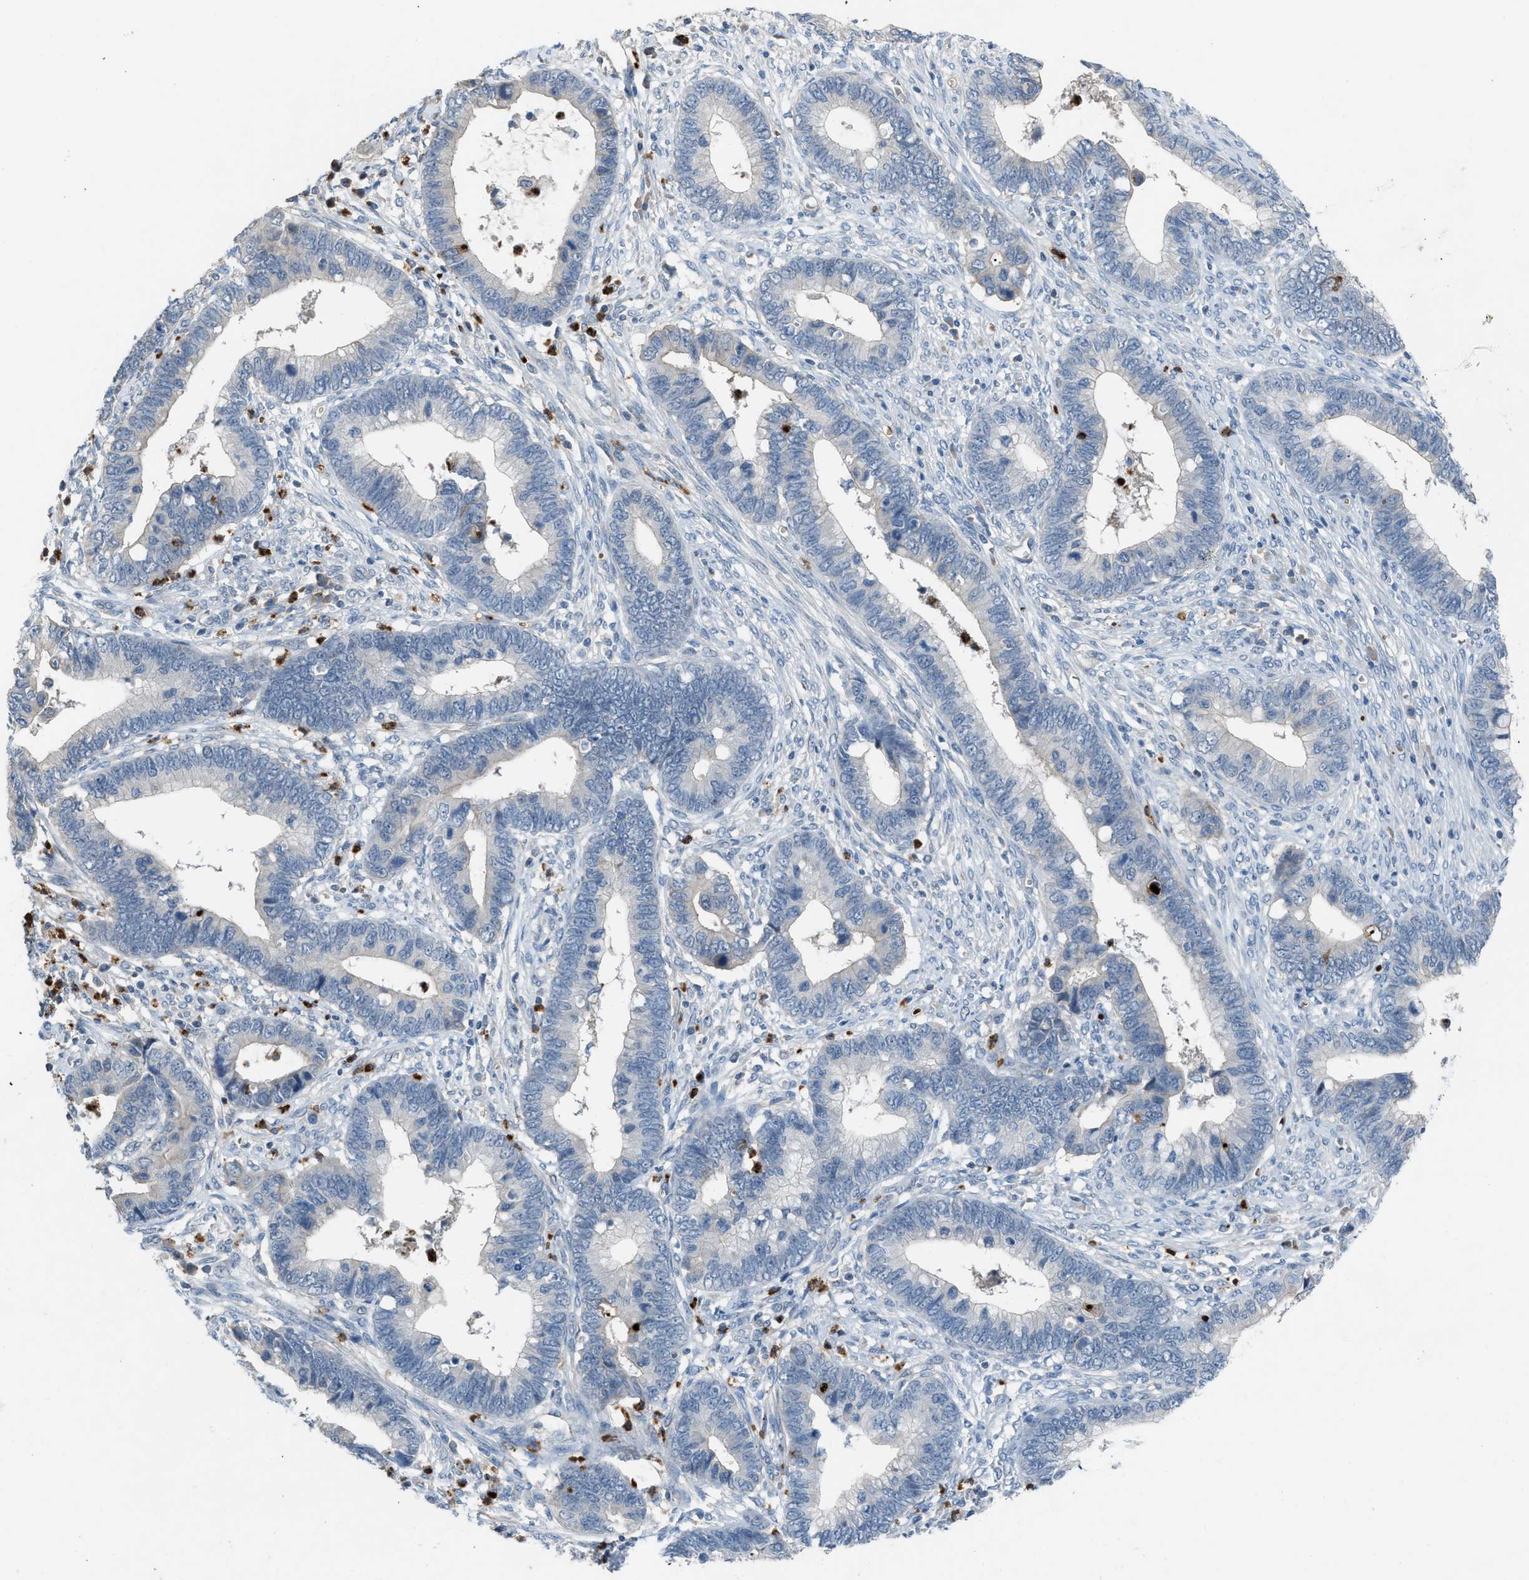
{"staining": {"intensity": "negative", "quantity": "none", "location": "none"}, "tissue": "cervical cancer", "cell_type": "Tumor cells", "image_type": "cancer", "snomed": [{"axis": "morphology", "description": "Adenocarcinoma, NOS"}, {"axis": "topography", "description": "Cervix"}], "caption": "Tumor cells show no significant protein expression in cervical cancer.", "gene": "CFAP77", "patient": {"sex": "female", "age": 44}}